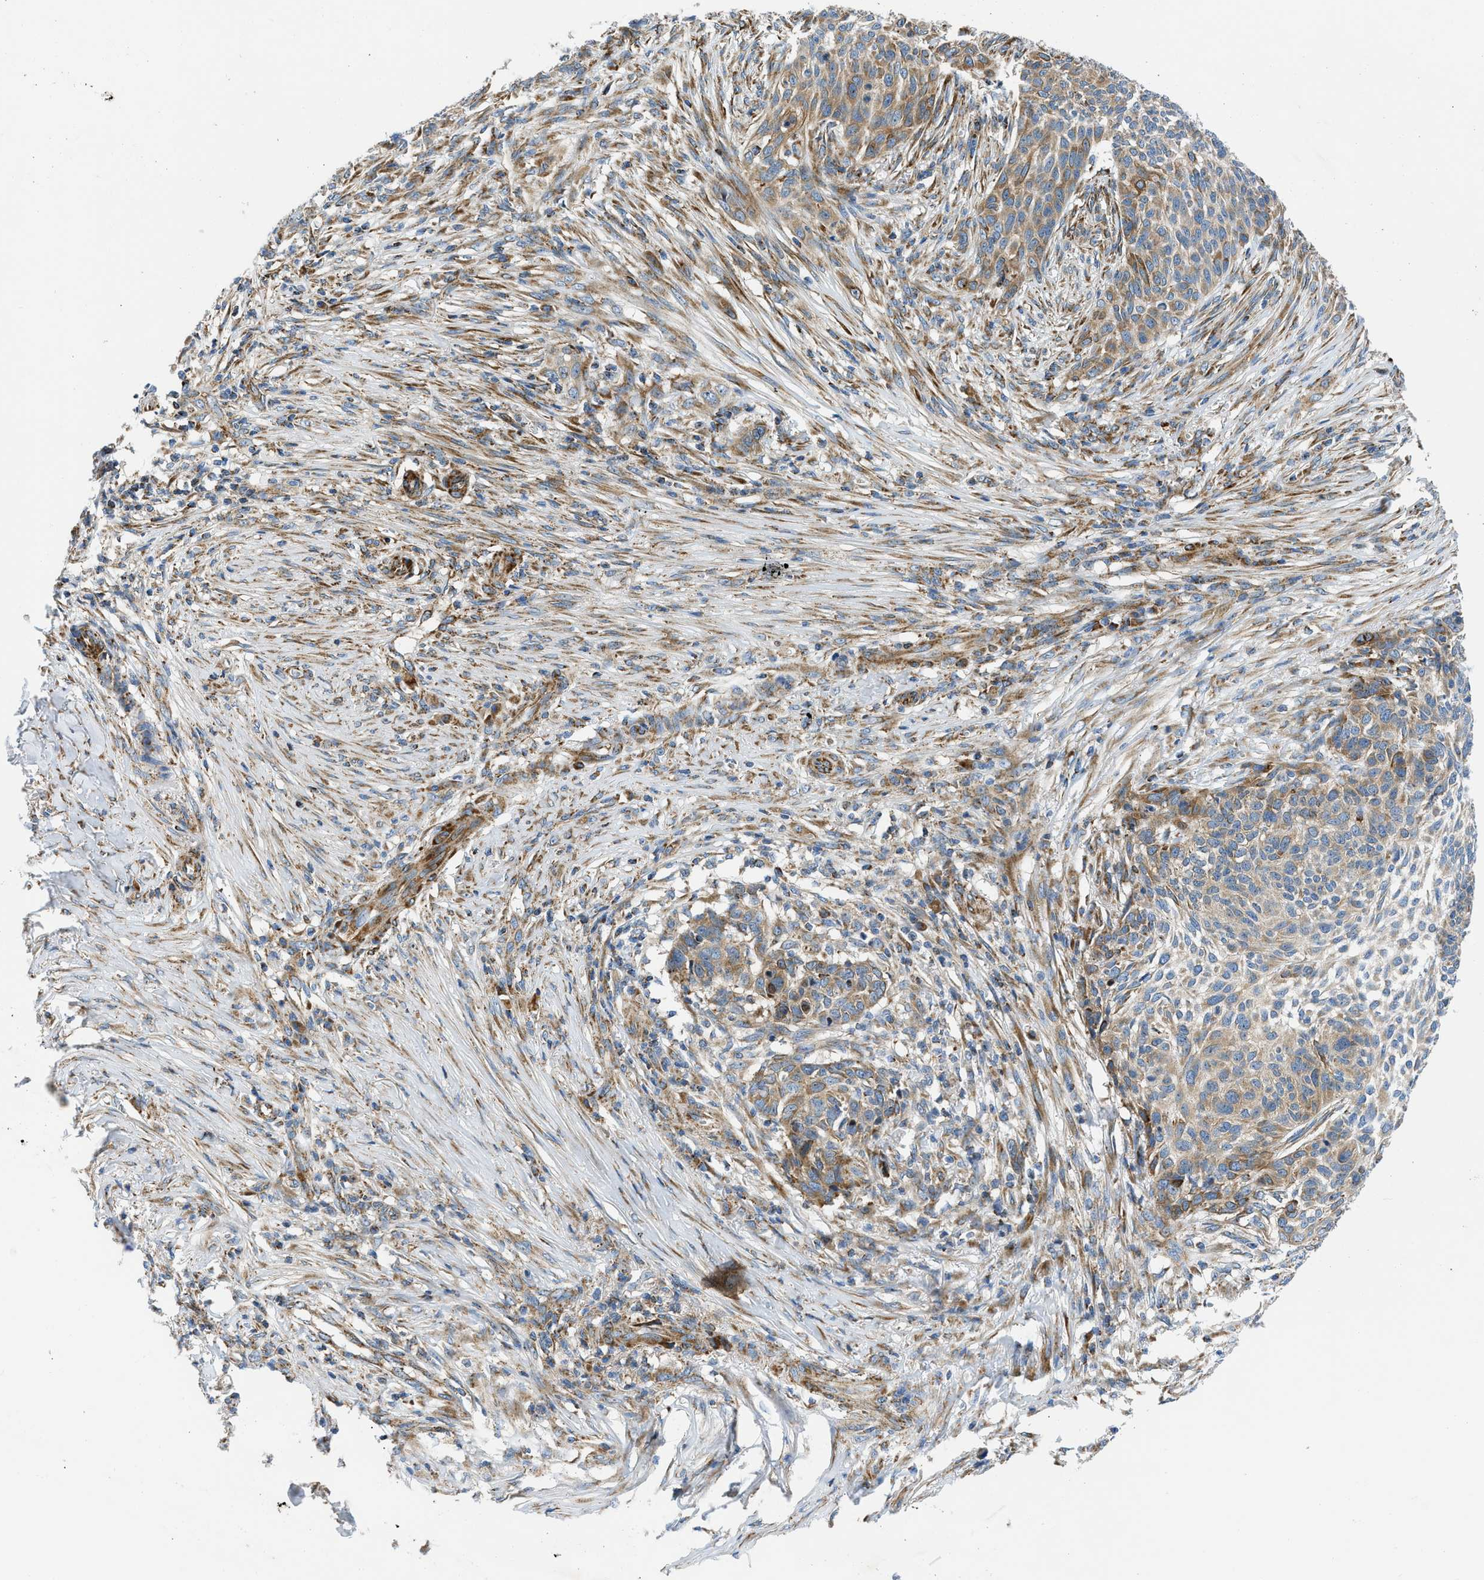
{"staining": {"intensity": "moderate", "quantity": ">75%", "location": "cytoplasmic/membranous"}, "tissue": "skin cancer", "cell_type": "Tumor cells", "image_type": "cancer", "snomed": [{"axis": "morphology", "description": "Basal cell carcinoma"}, {"axis": "topography", "description": "Skin"}], "caption": "This image exhibits basal cell carcinoma (skin) stained with immunohistochemistry (IHC) to label a protein in brown. The cytoplasmic/membranous of tumor cells show moderate positivity for the protein. Nuclei are counter-stained blue.", "gene": "CAMKK2", "patient": {"sex": "male", "age": 85}}